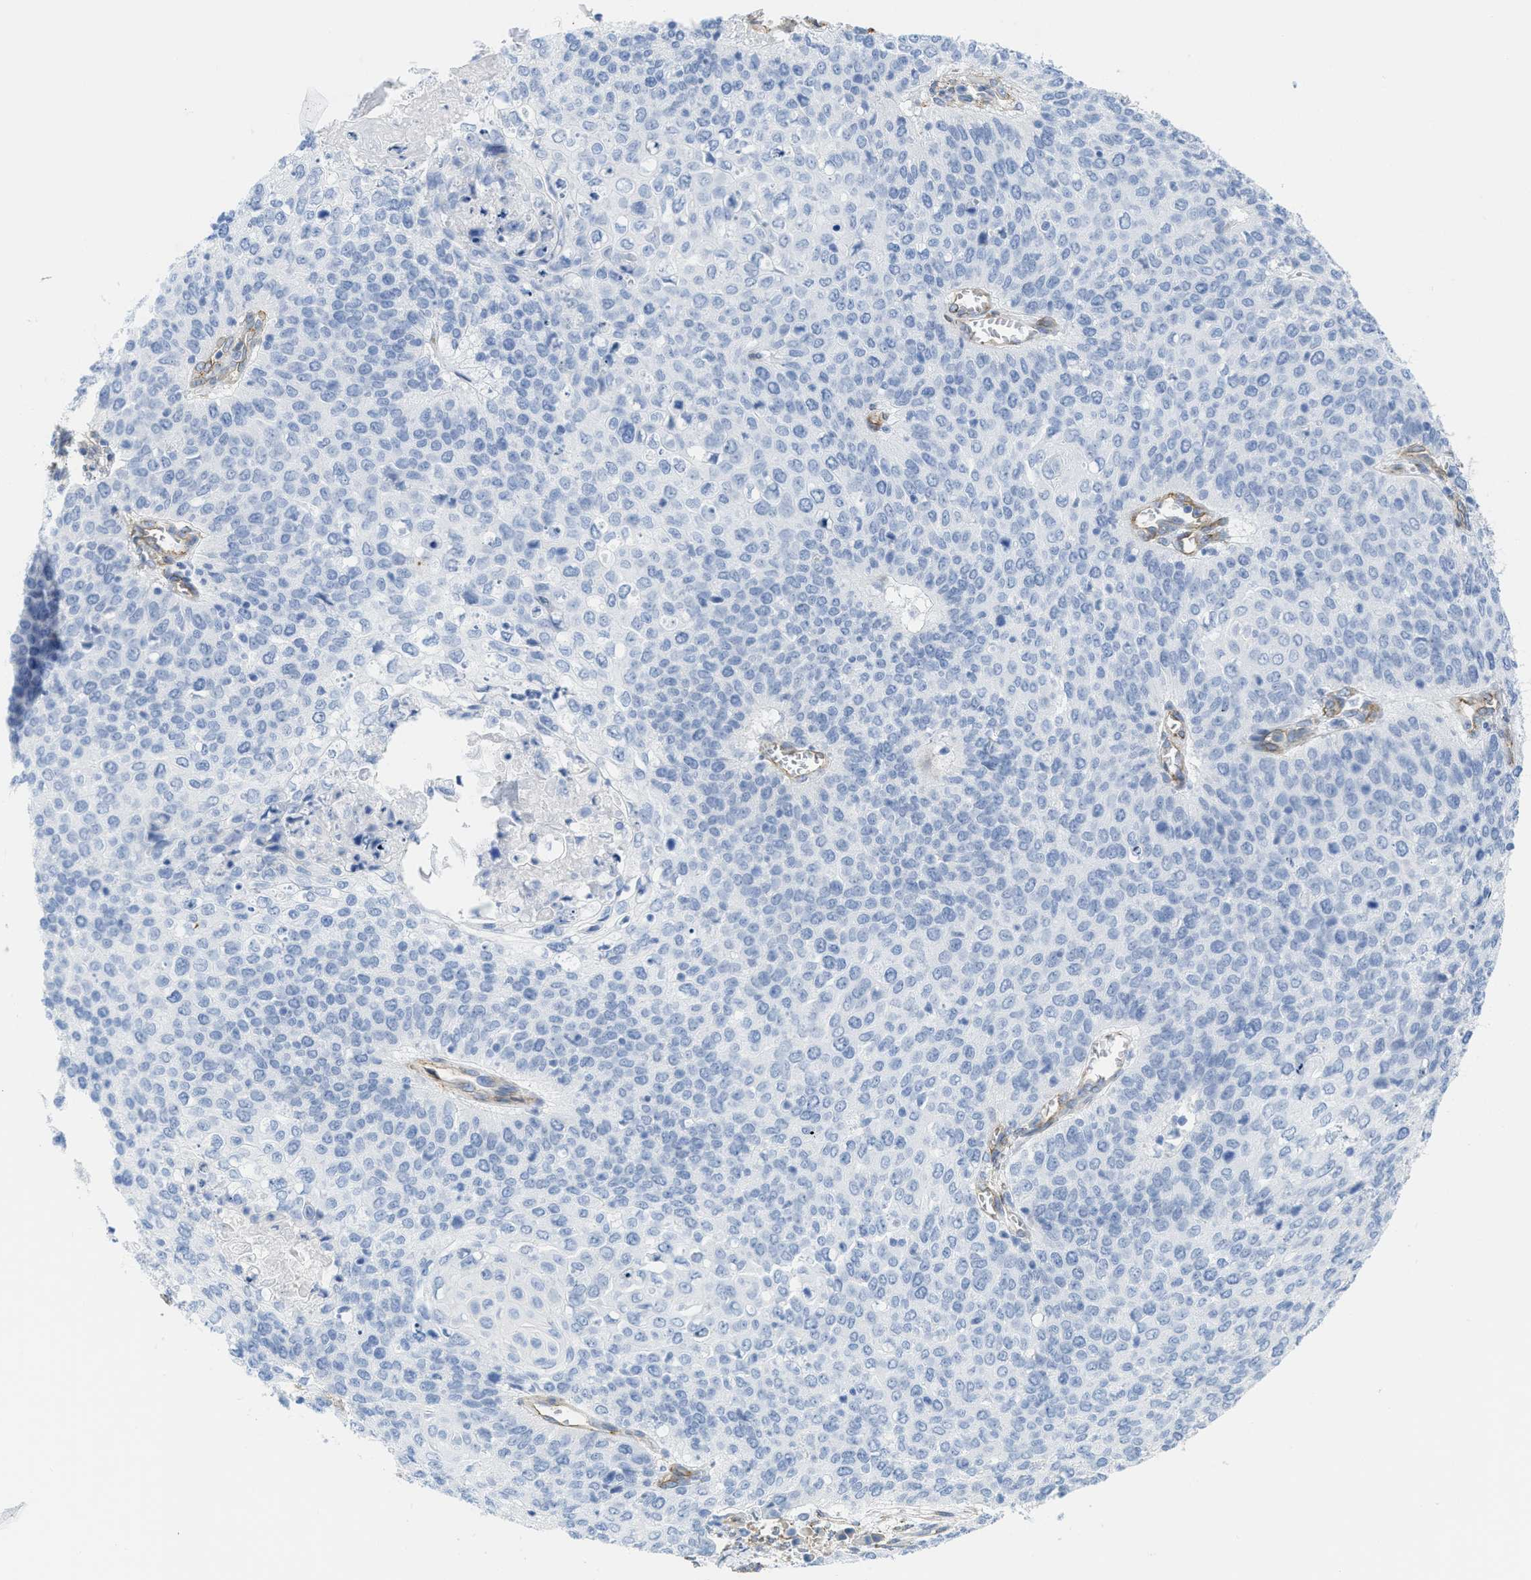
{"staining": {"intensity": "negative", "quantity": "none", "location": "none"}, "tissue": "cervical cancer", "cell_type": "Tumor cells", "image_type": "cancer", "snomed": [{"axis": "morphology", "description": "Squamous cell carcinoma, NOS"}, {"axis": "topography", "description": "Cervix"}], "caption": "This micrograph is of cervical squamous cell carcinoma stained with IHC to label a protein in brown with the nuclei are counter-stained blue. There is no staining in tumor cells. (DAB (3,3'-diaminobenzidine) immunohistochemistry with hematoxylin counter stain).", "gene": "TUB", "patient": {"sex": "female", "age": 39}}